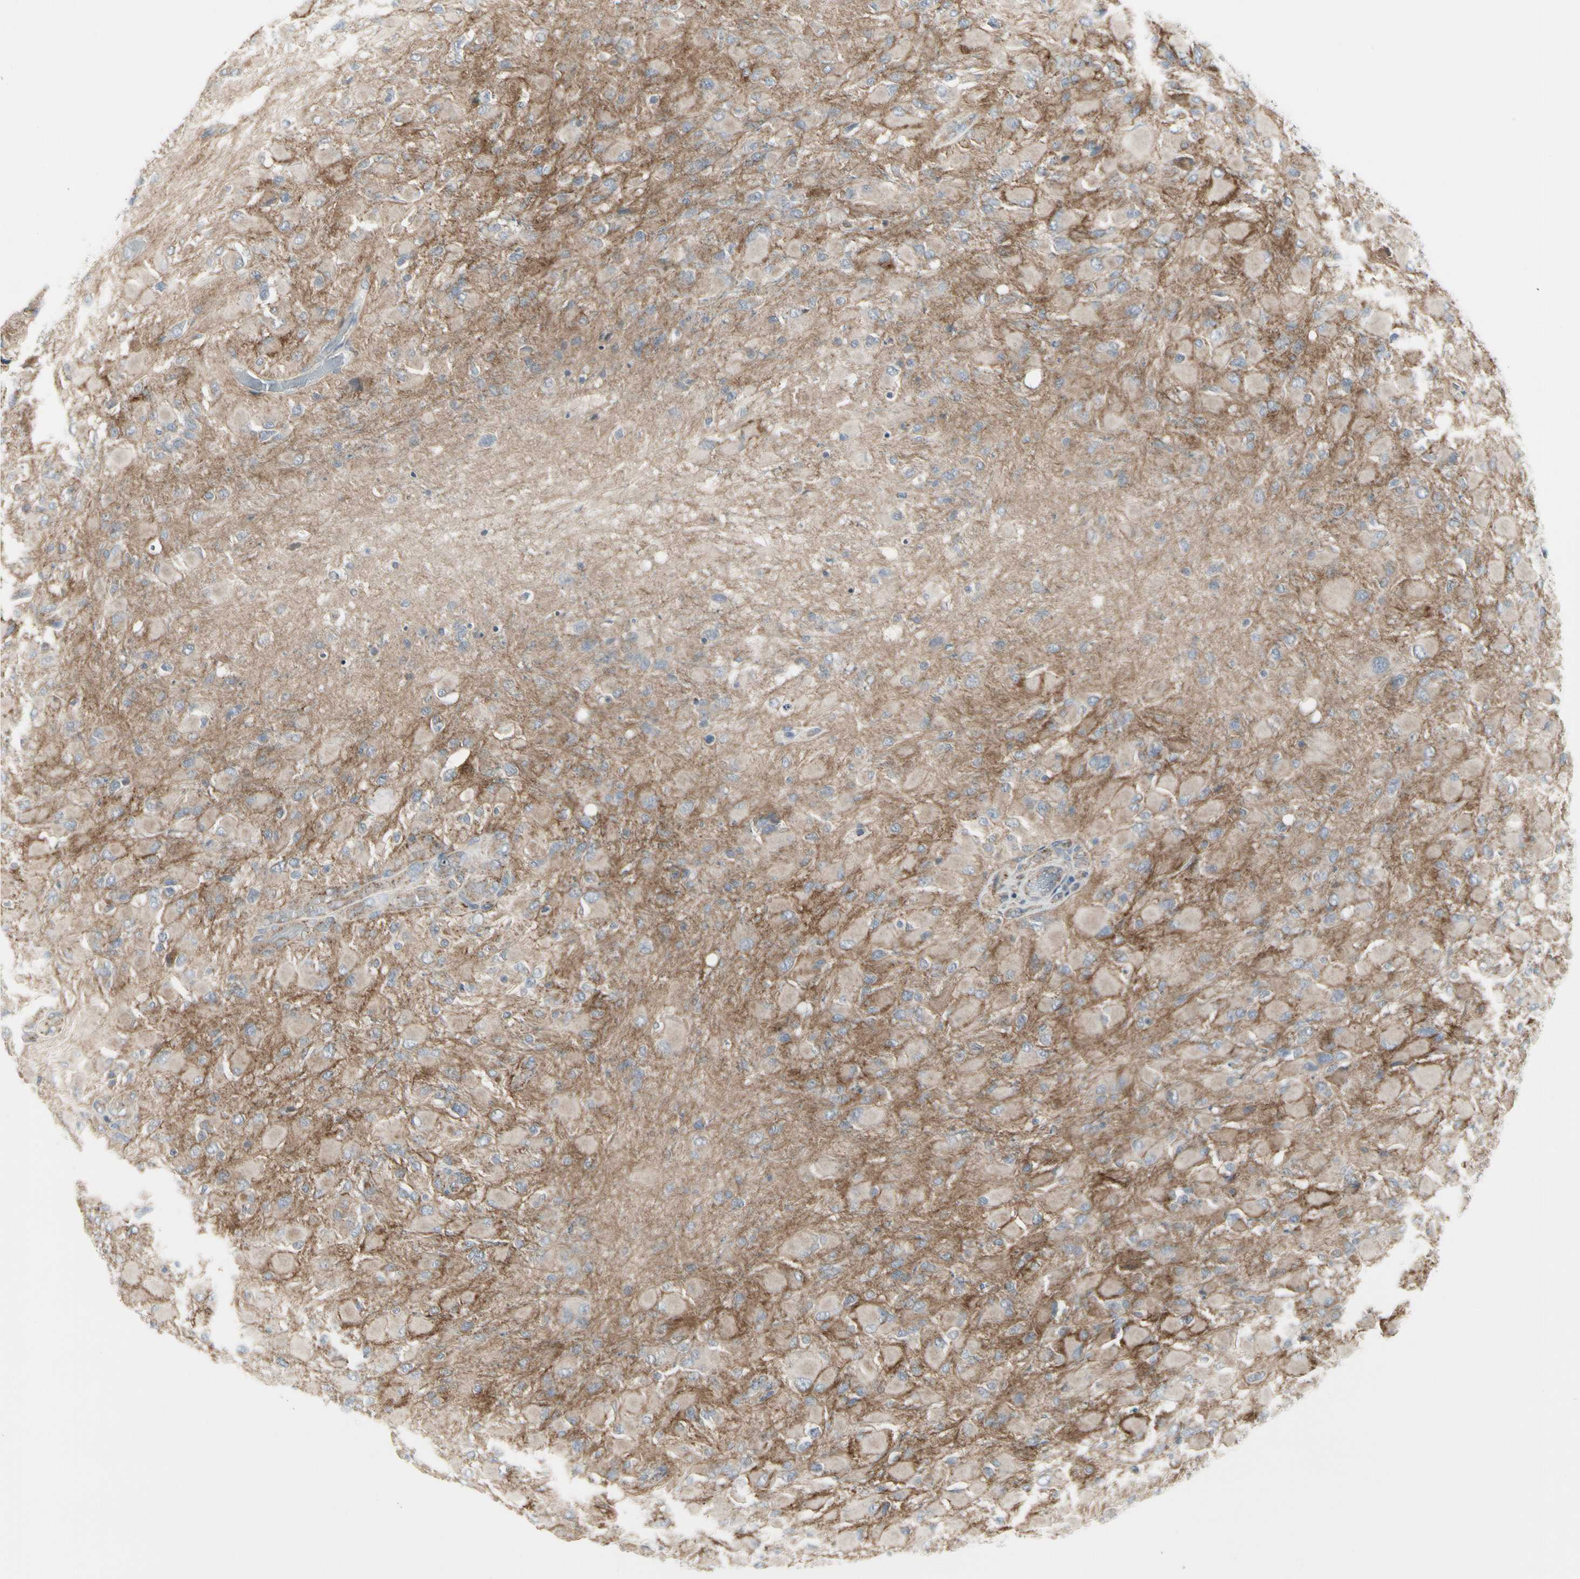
{"staining": {"intensity": "moderate", "quantity": ">75%", "location": "cytoplasmic/membranous"}, "tissue": "glioma", "cell_type": "Tumor cells", "image_type": "cancer", "snomed": [{"axis": "morphology", "description": "Glioma, malignant, High grade"}, {"axis": "topography", "description": "Cerebral cortex"}], "caption": "Glioma was stained to show a protein in brown. There is medium levels of moderate cytoplasmic/membranous positivity in about >75% of tumor cells.", "gene": "GRN", "patient": {"sex": "female", "age": 36}}